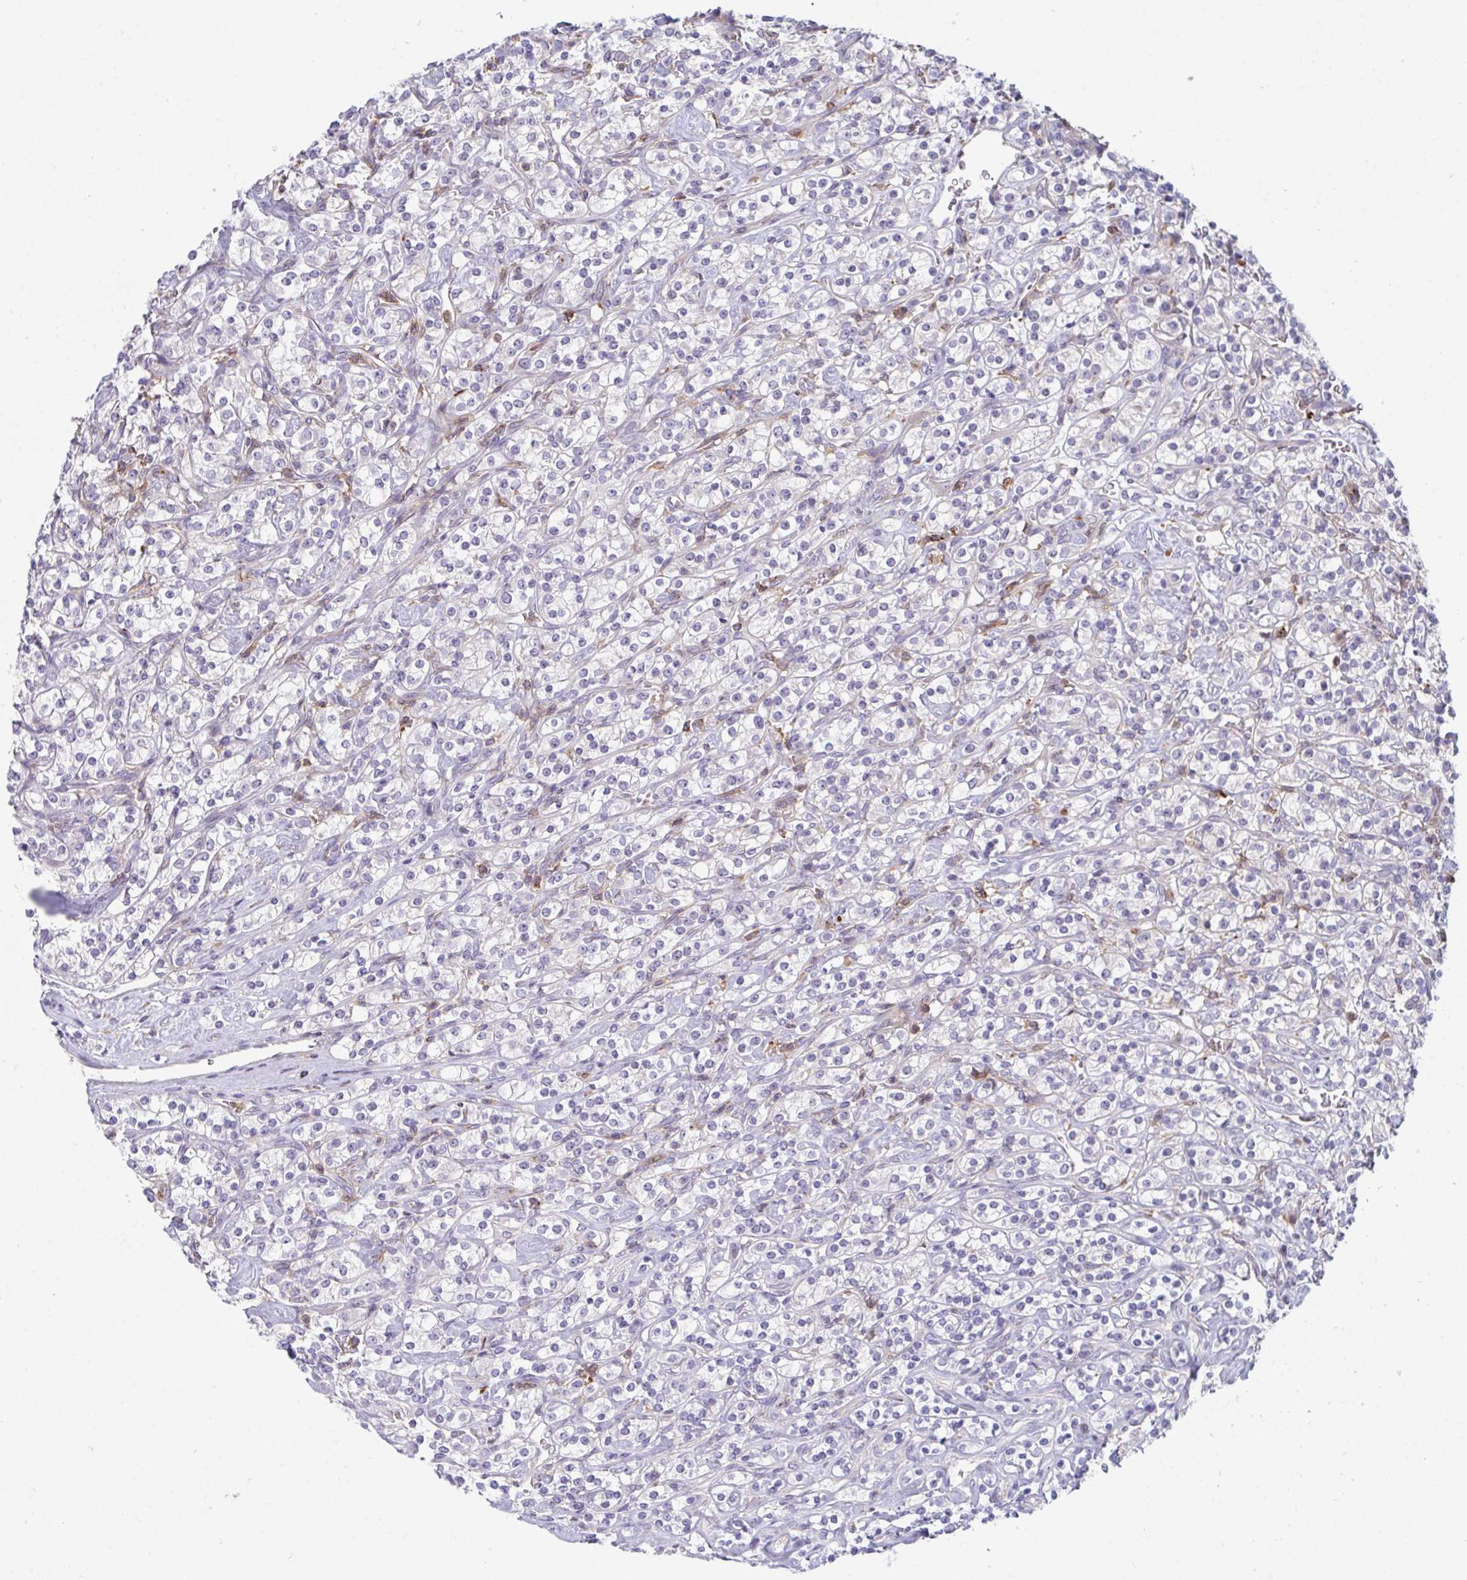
{"staining": {"intensity": "negative", "quantity": "none", "location": "none"}, "tissue": "renal cancer", "cell_type": "Tumor cells", "image_type": "cancer", "snomed": [{"axis": "morphology", "description": "Adenocarcinoma, NOS"}, {"axis": "topography", "description": "Kidney"}], "caption": "Micrograph shows no protein staining in tumor cells of renal cancer (adenocarcinoma) tissue.", "gene": "DISP2", "patient": {"sex": "male", "age": 77}}